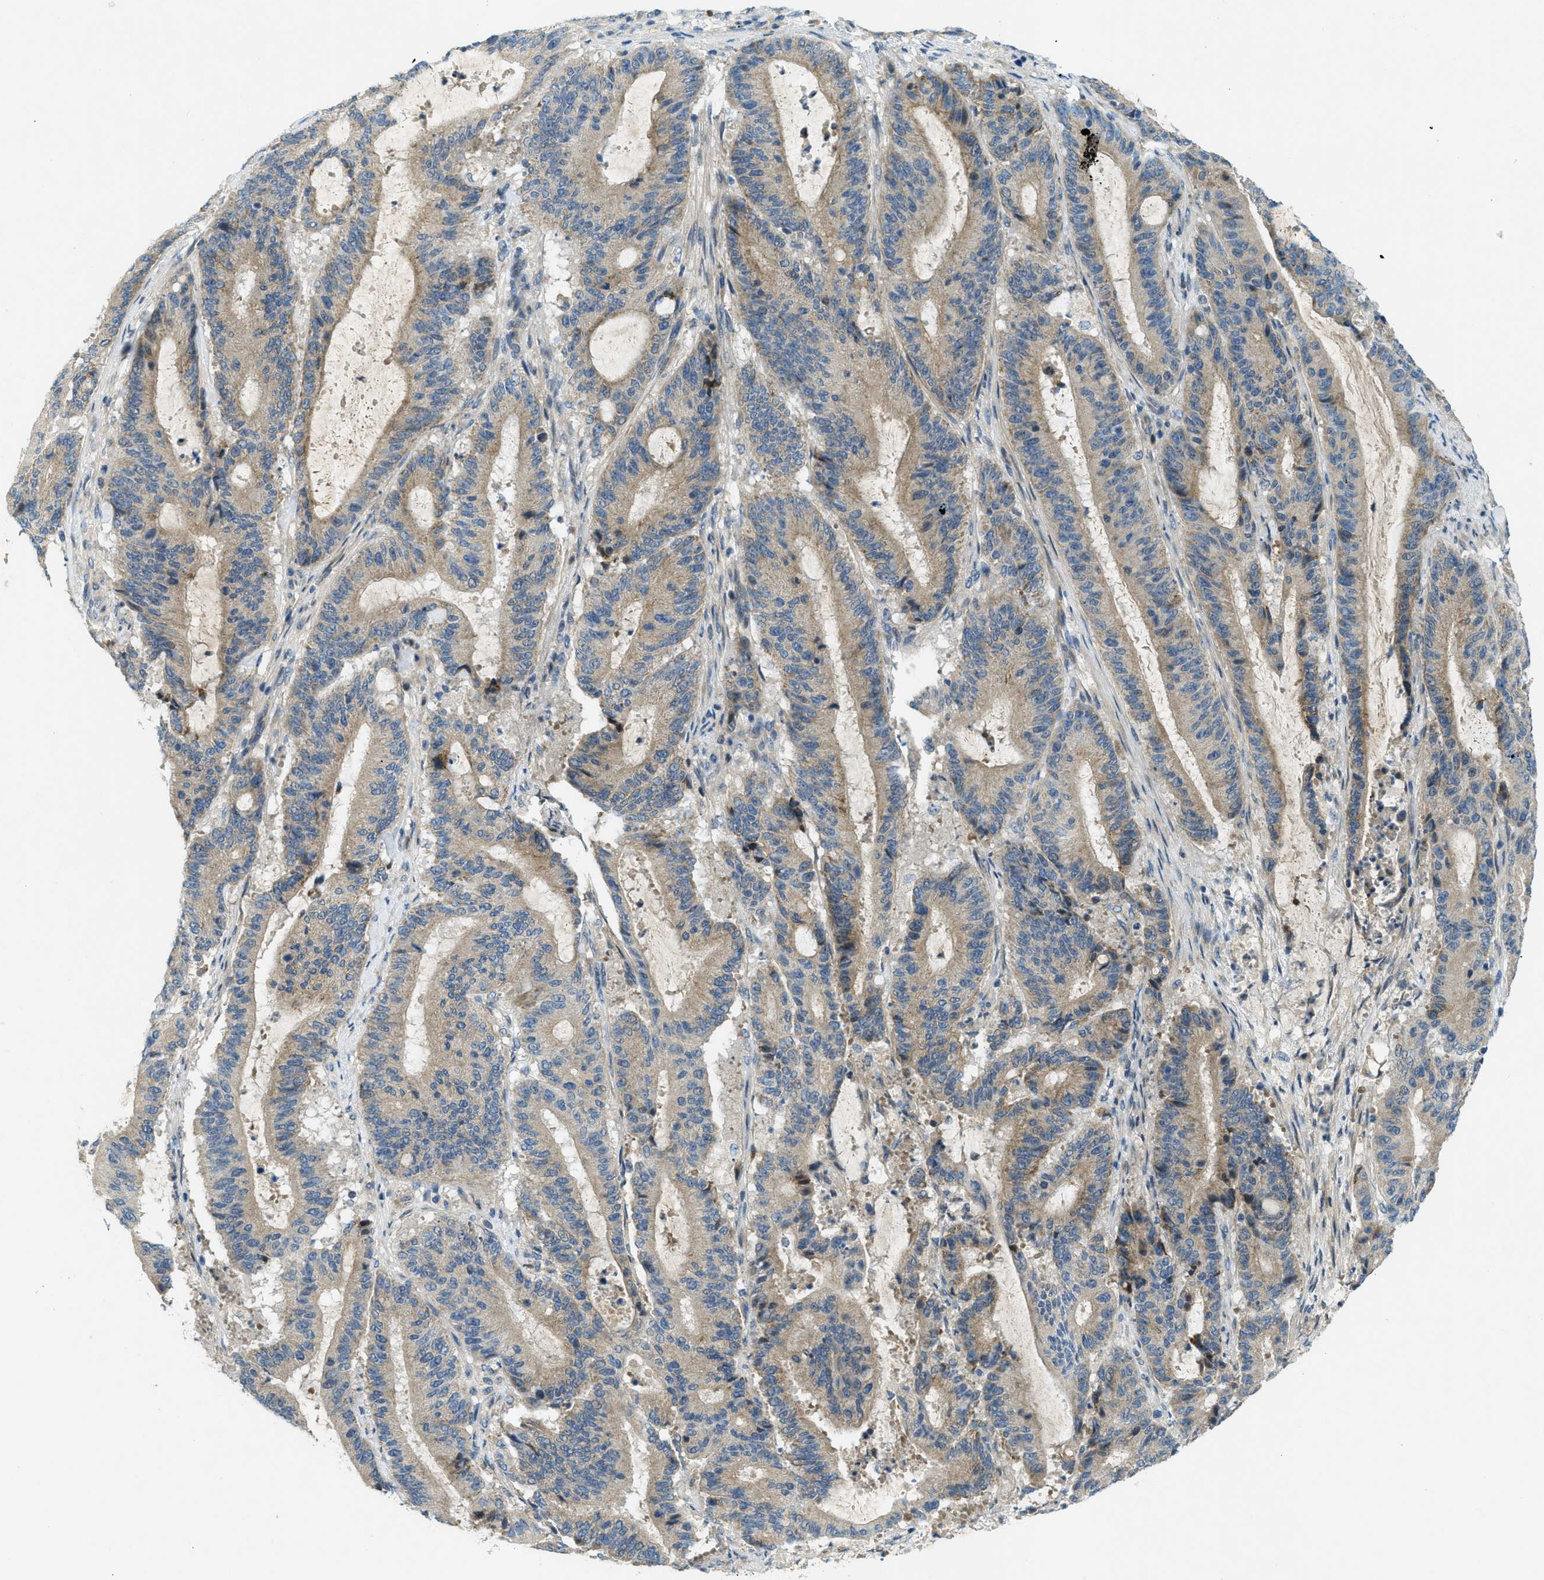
{"staining": {"intensity": "weak", "quantity": ">75%", "location": "cytoplasmic/membranous"}, "tissue": "liver cancer", "cell_type": "Tumor cells", "image_type": "cancer", "snomed": [{"axis": "morphology", "description": "Cholangiocarcinoma"}, {"axis": "topography", "description": "Liver"}], "caption": "Liver cancer stained for a protein displays weak cytoplasmic/membranous positivity in tumor cells. (Stains: DAB (3,3'-diaminobenzidine) in brown, nuclei in blue, Microscopy: brightfield microscopy at high magnification).", "gene": "SNX14", "patient": {"sex": "female", "age": 73}}